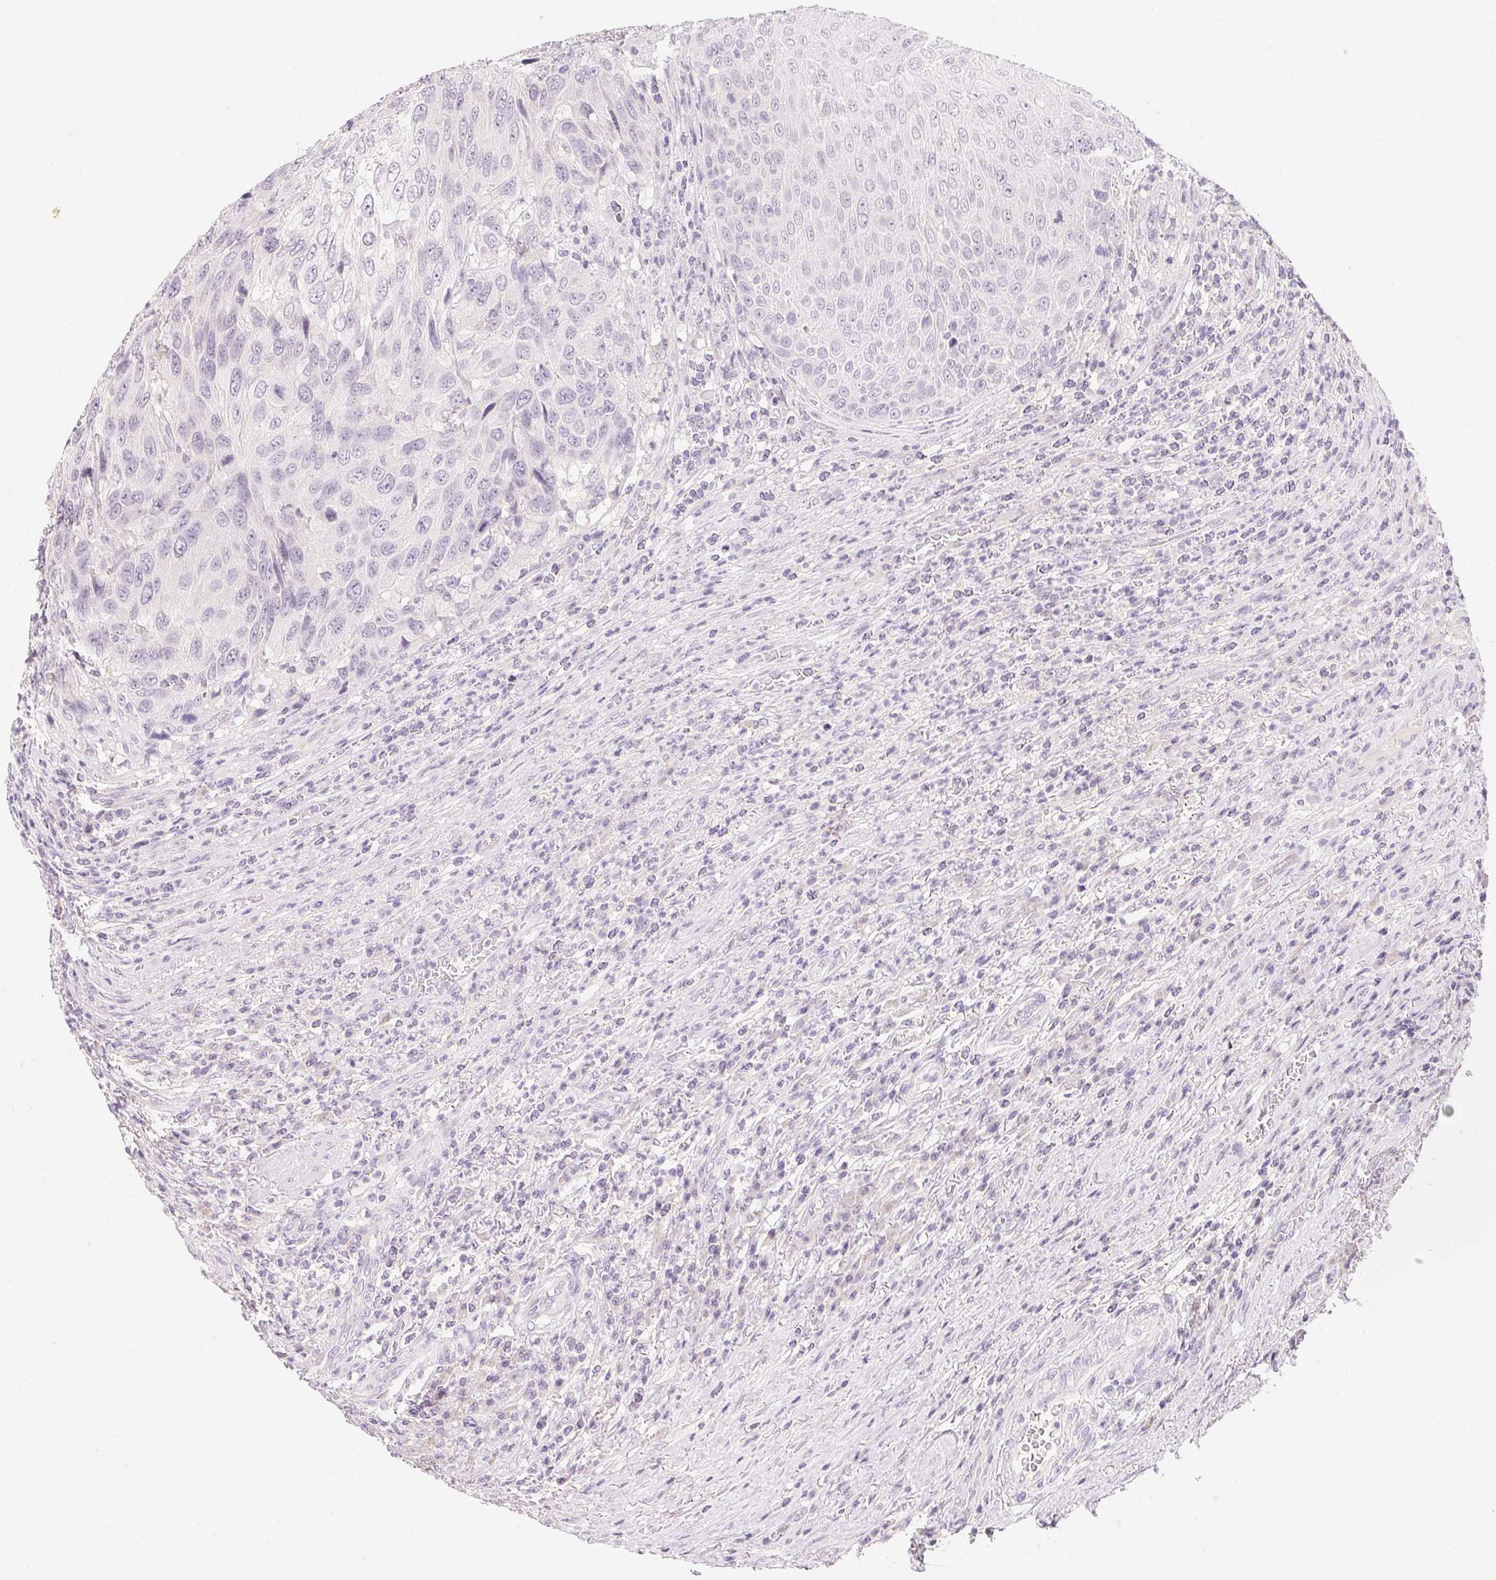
{"staining": {"intensity": "negative", "quantity": "none", "location": "none"}, "tissue": "urothelial cancer", "cell_type": "Tumor cells", "image_type": "cancer", "snomed": [{"axis": "morphology", "description": "Urothelial carcinoma, High grade"}, {"axis": "topography", "description": "Urinary bladder"}], "caption": "The micrograph reveals no staining of tumor cells in urothelial cancer. (DAB IHC, high magnification).", "gene": "MCOLN3", "patient": {"sex": "female", "age": 70}}